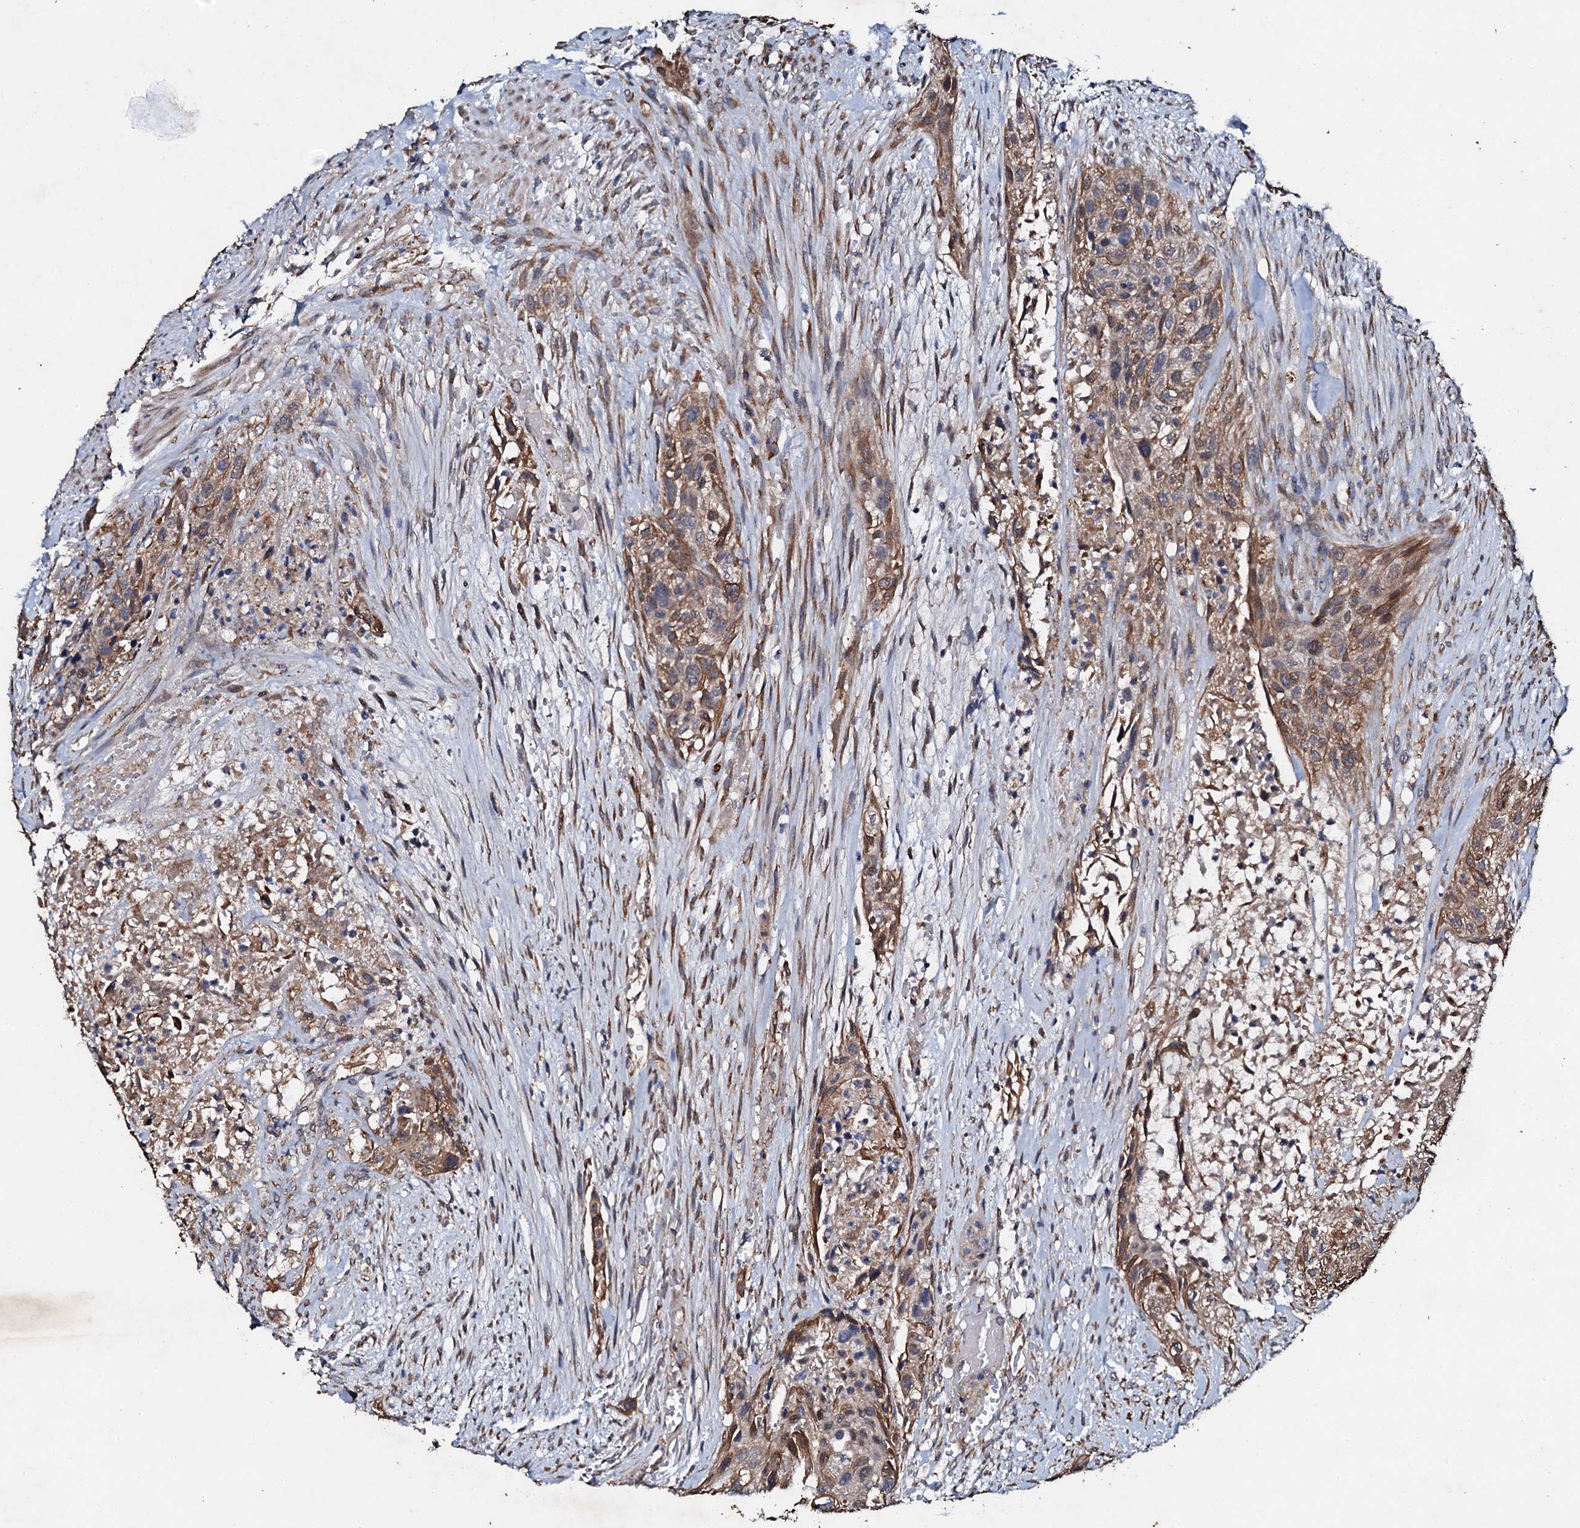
{"staining": {"intensity": "moderate", "quantity": ">75%", "location": "cytoplasmic/membranous"}, "tissue": "urothelial cancer", "cell_type": "Tumor cells", "image_type": "cancer", "snomed": [{"axis": "morphology", "description": "Urothelial carcinoma, High grade"}, {"axis": "topography", "description": "Urinary bladder"}], "caption": "Human urothelial cancer stained with a brown dye exhibits moderate cytoplasmic/membranous positive expression in about >75% of tumor cells.", "gene": "ADAMTS10", "patient": {"sex": "male", "age": 35}}